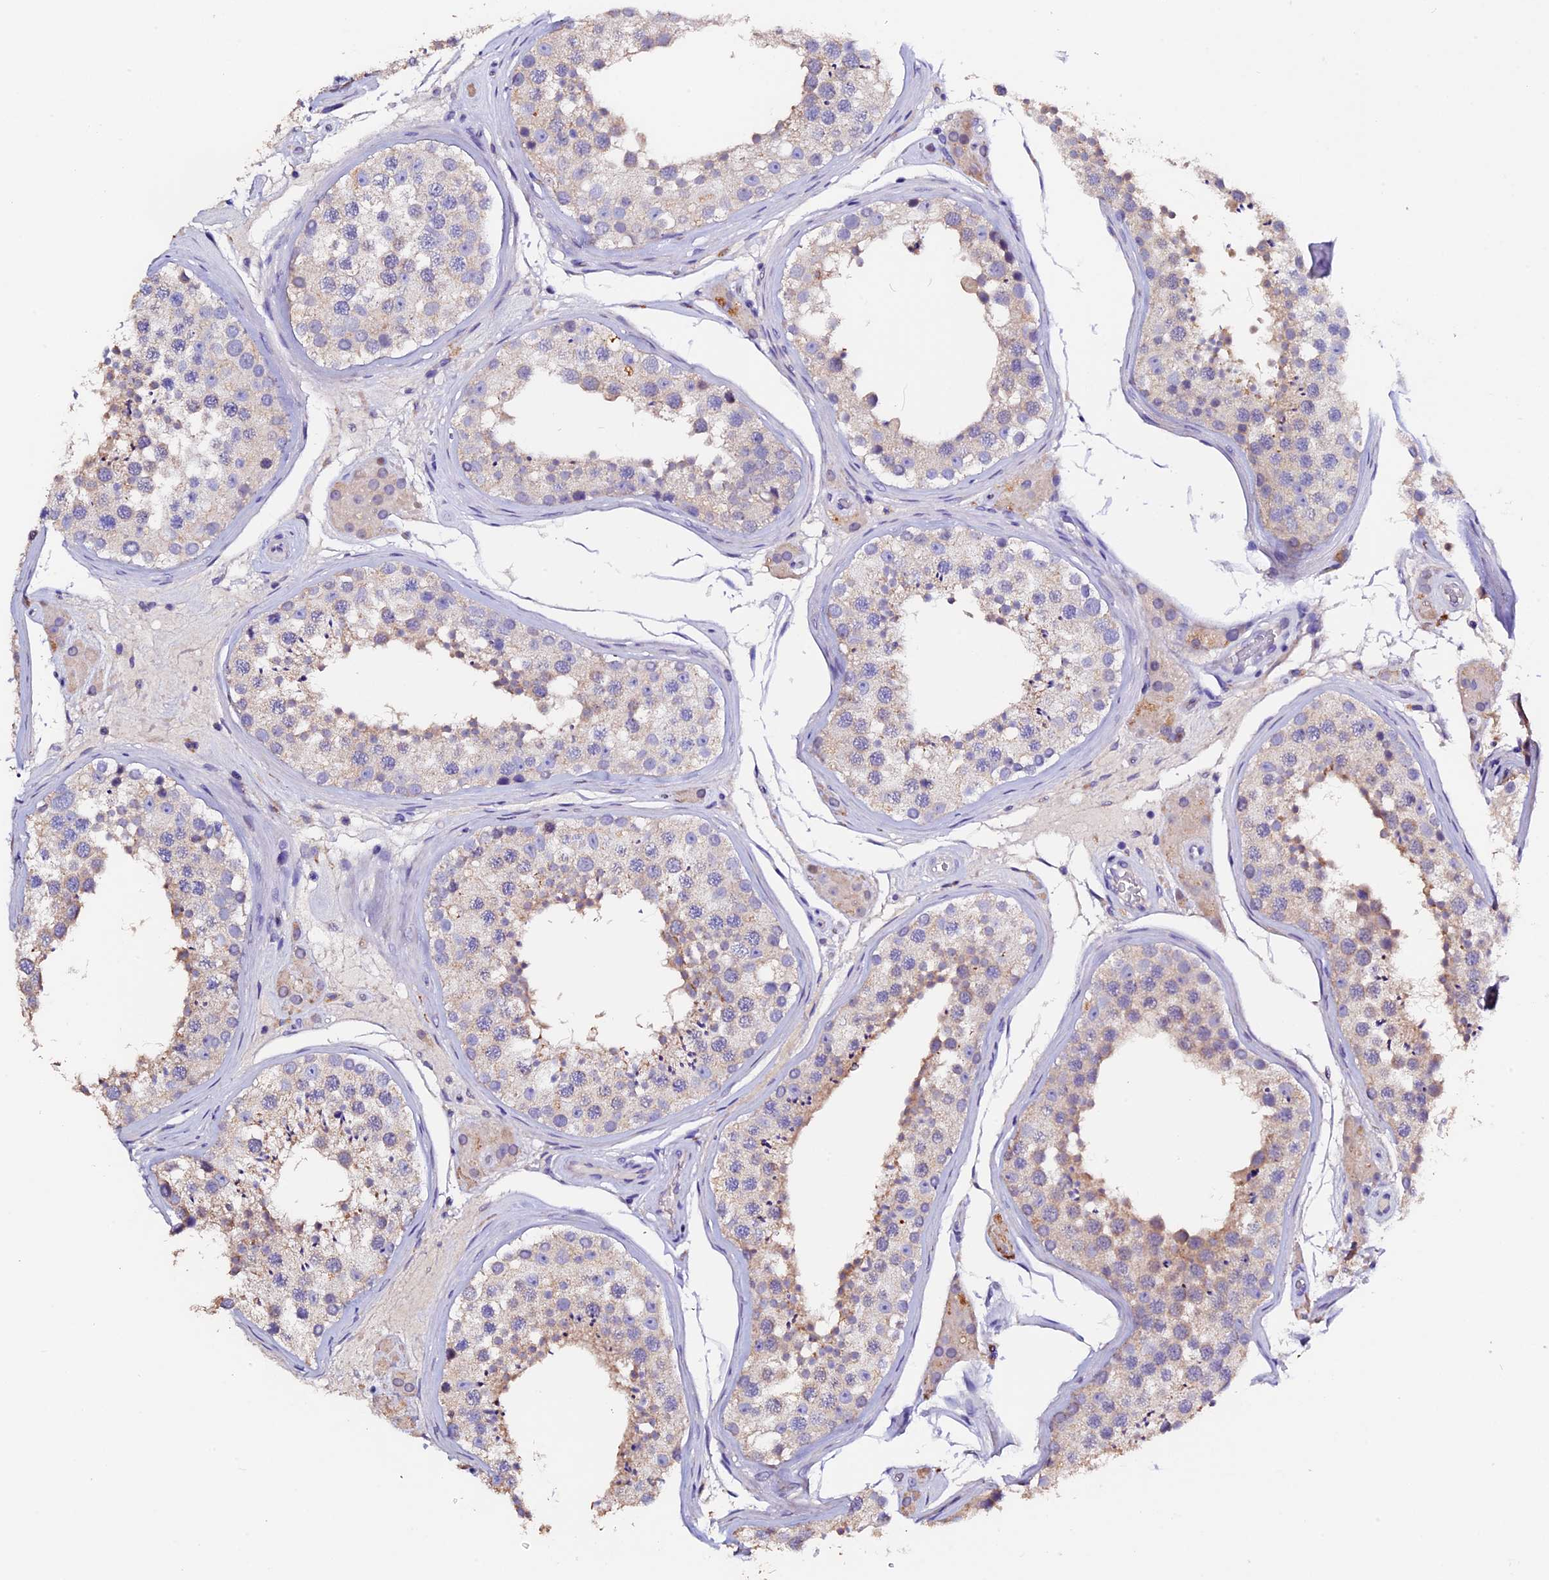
{"staining": {"intensity": "weak", "quantity": "25%-75%", "location": "cytoplasmic/membranous"}, "tissue": "testis", "cell_type": "Cells in seminiferous ducts", "image_type": "normal", "snomed": [{"axis": "morphology", "description": "Normal tissue, NOS"}, {"axis": "topography", "description": "Testis"}], "caption": "Immunohistochemistry (IHC) histopathology image of unremarkable testis stained for a protein (brown), which shows low levels of weak cytoplasmic/membranous staining in about 25%-75% of cells in seminiferous ducts.", "gene": "FBXW9", "patient": {"sex": "male", "age": 46}}